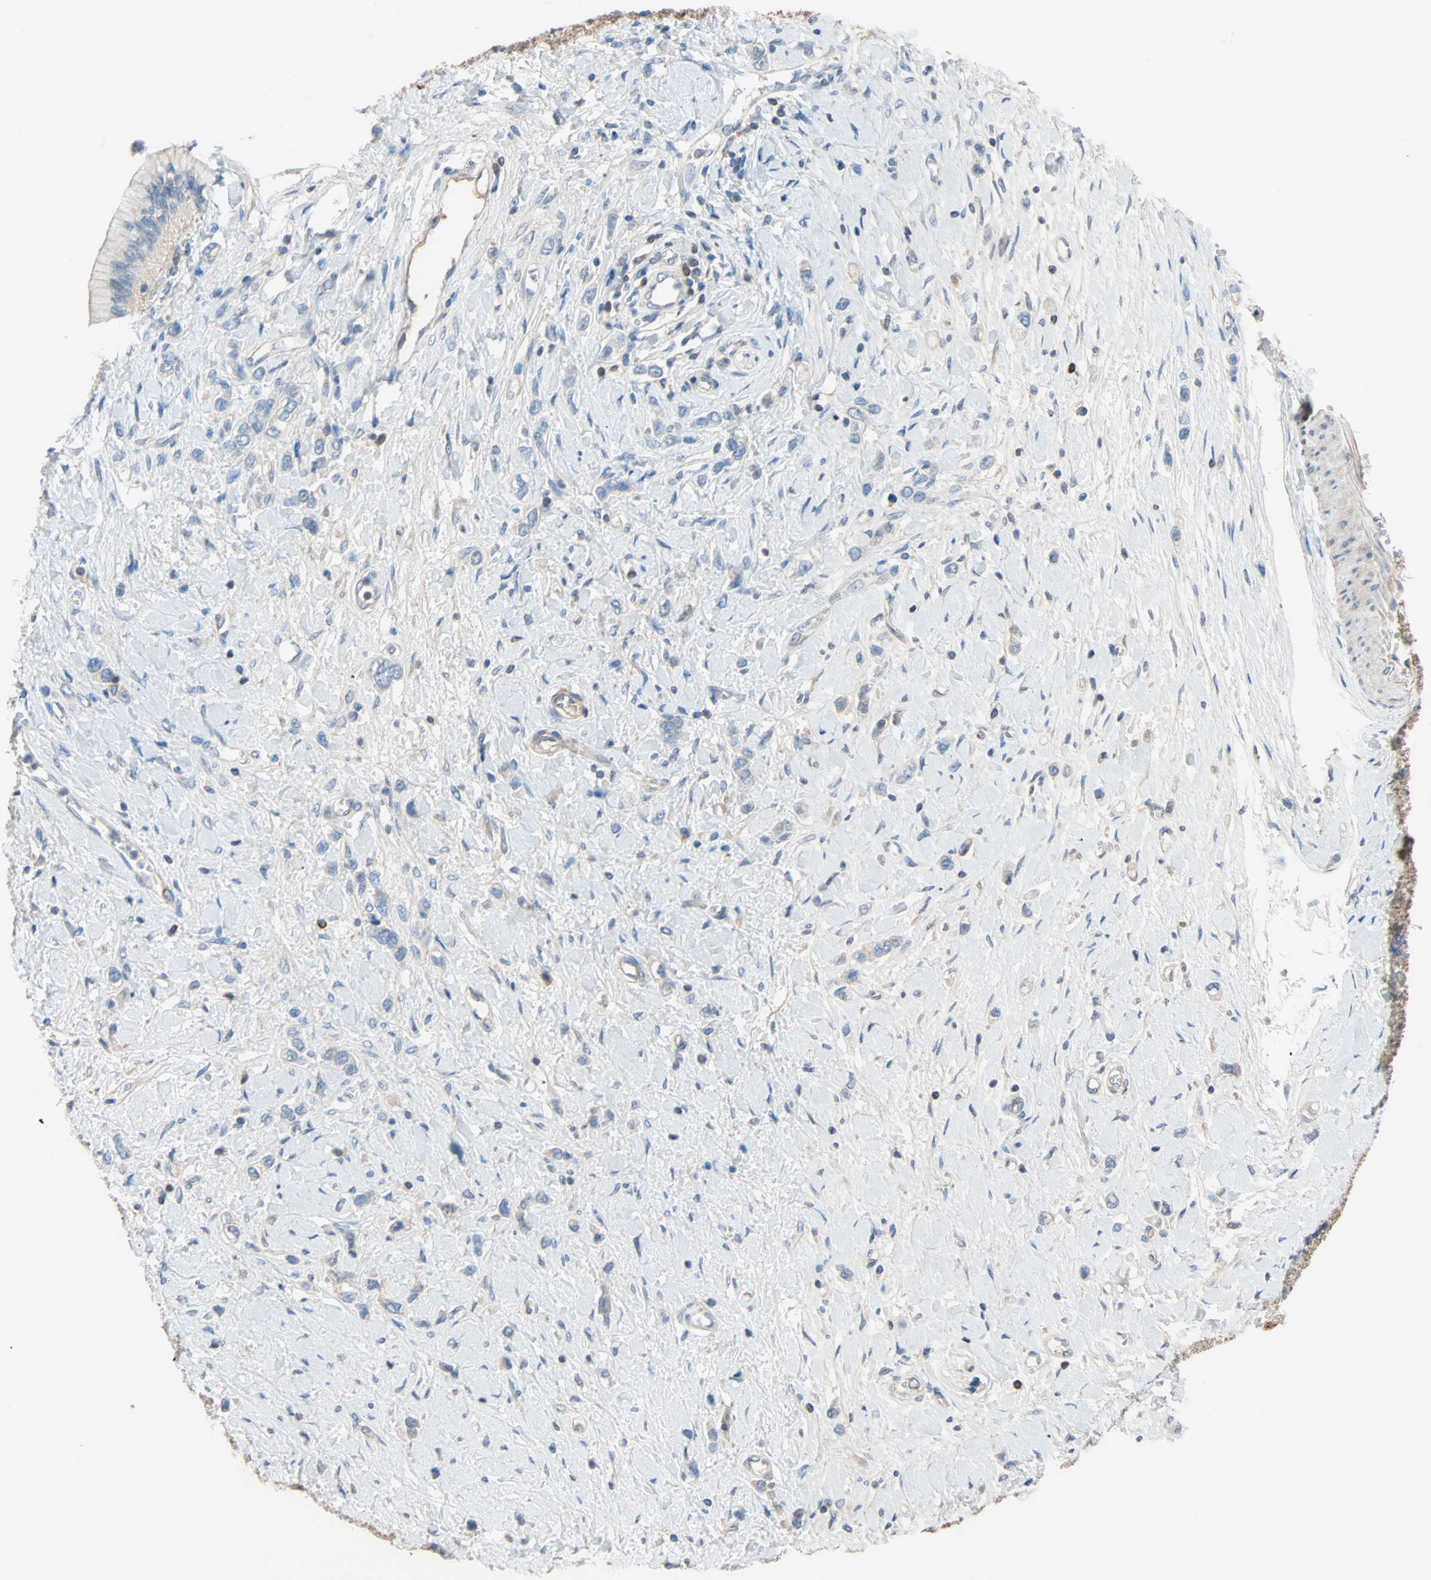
{"staining": {"intensity": "weak", "quantity": "<25%", "location": "cytoplasmic/membranous"}, "tissue": "stomach cancer", "cell_type": "Tumor cells", "image_type": "cancer", "snomed": [{"axis": "morphology", "description": "Normal tissue, NOS"}, {"axis": "morphology", "description": "Adenocarcinoma, NOS"}, {"axis": "topography", "description": "Stomach, upper"}, {"axis": "topography", "description": "Stomach"}], "caption": "Immunohistochemistry (IHC) image of stomach cancer (adenocarcinoma) stained for a protein (brown), which displays no staining in tumor cells. The staining is performed using DAB (3,3'-diaminobenzidine) brown chromogen with nuclei counter-stained in using hematoxylin.", "gene": "TNFRSF12A", "patient": {"sex": "female", "age": 65}}